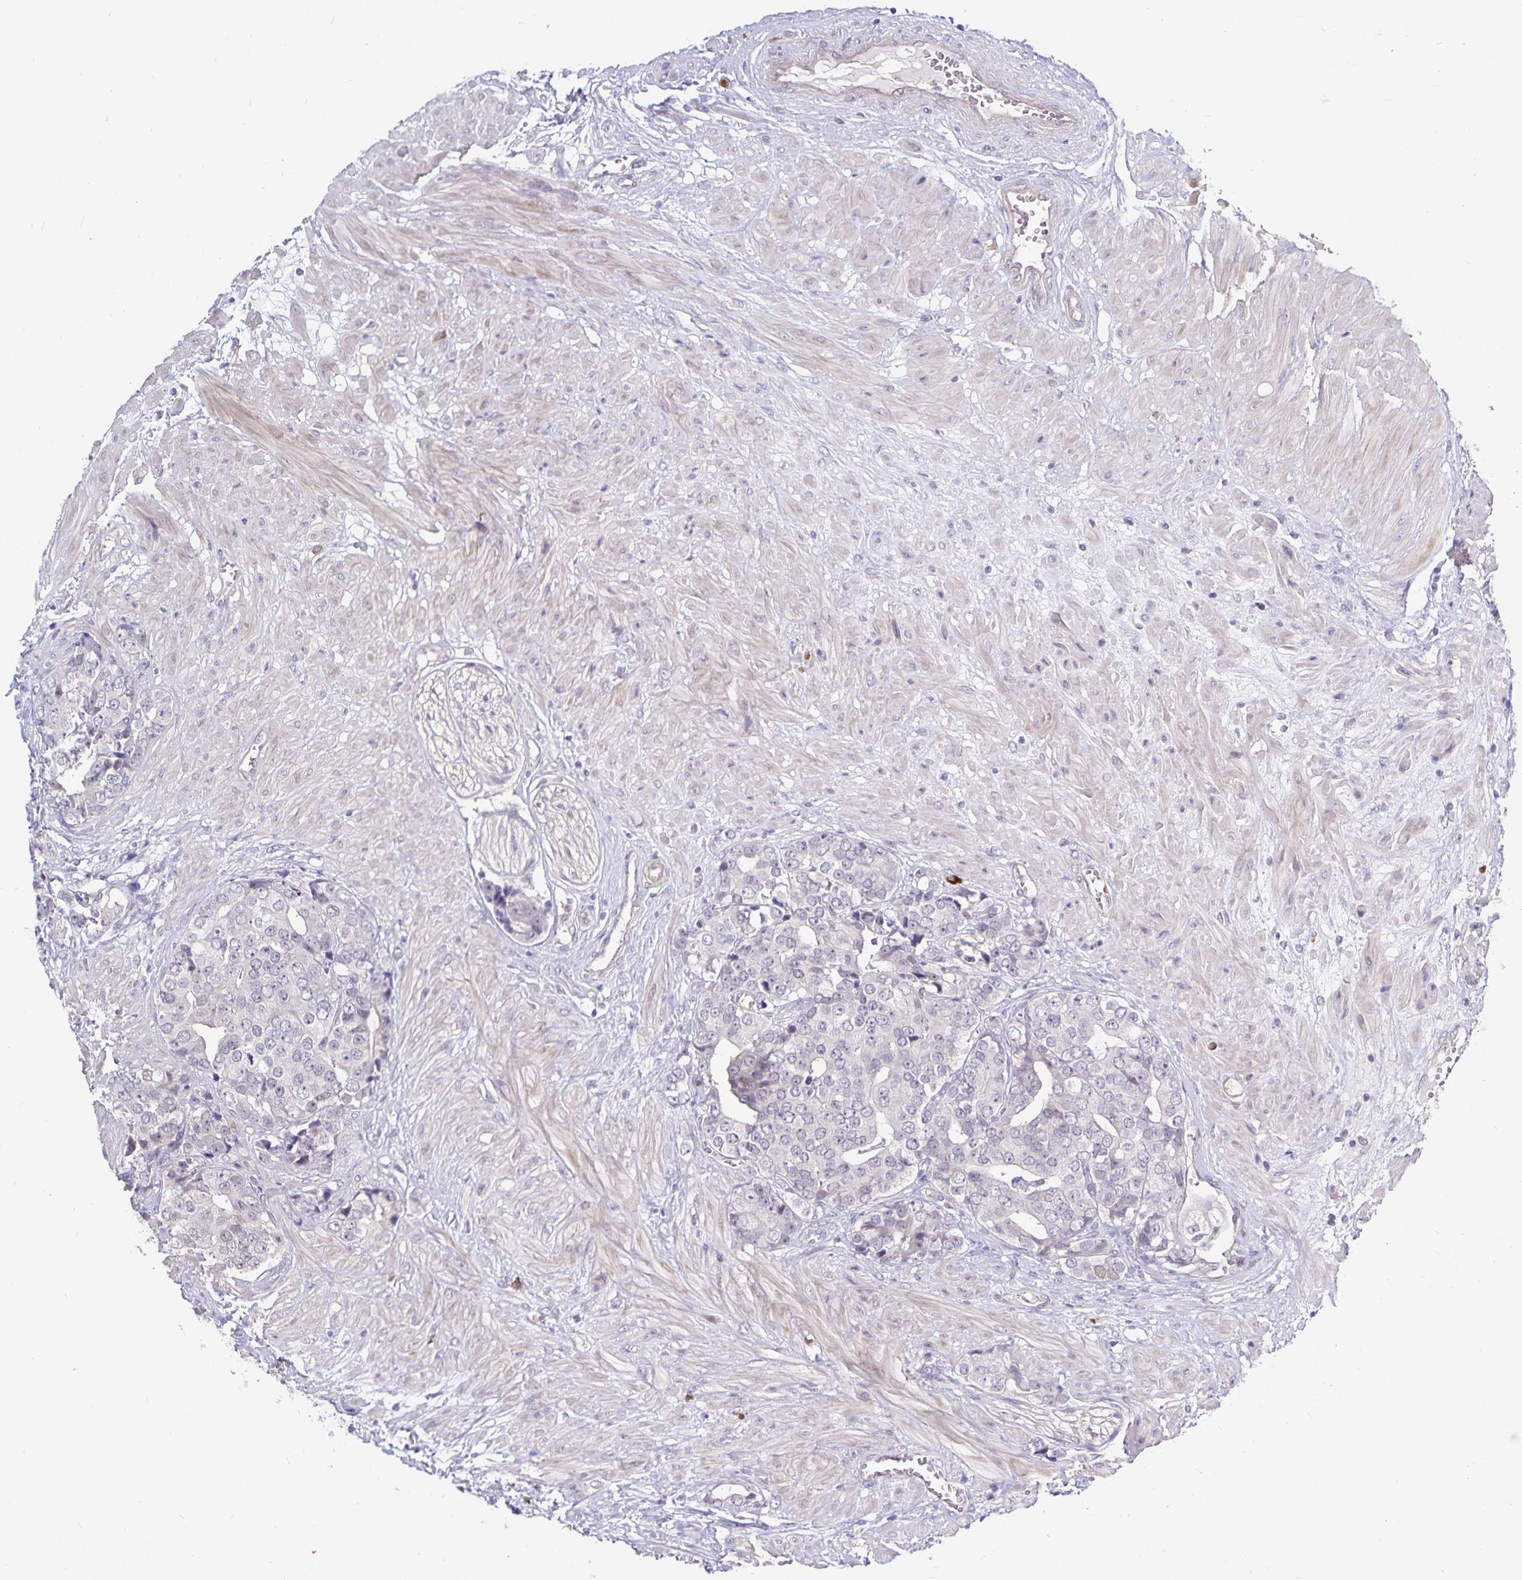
{"staining": {"intensity": "negative", "quantity": "none", "location": "none"}, "tissue": "prostate cancer", "cell_type": "Tumor cells", "image_type": "cancer", "snomed": [{"axis": "morphology", "description": "Adenocarcinoma, High grade"}, {"axis": "topography", "description": "Prostate"}], "caption": "IHC image of human prostate cancer (high-grade adenocarcinoma) stained for a protein (brown), which demonstrates no expression in tumor cells.", "gene": "CDKN2B", "patient": {"sex": "male", "age": 71}}